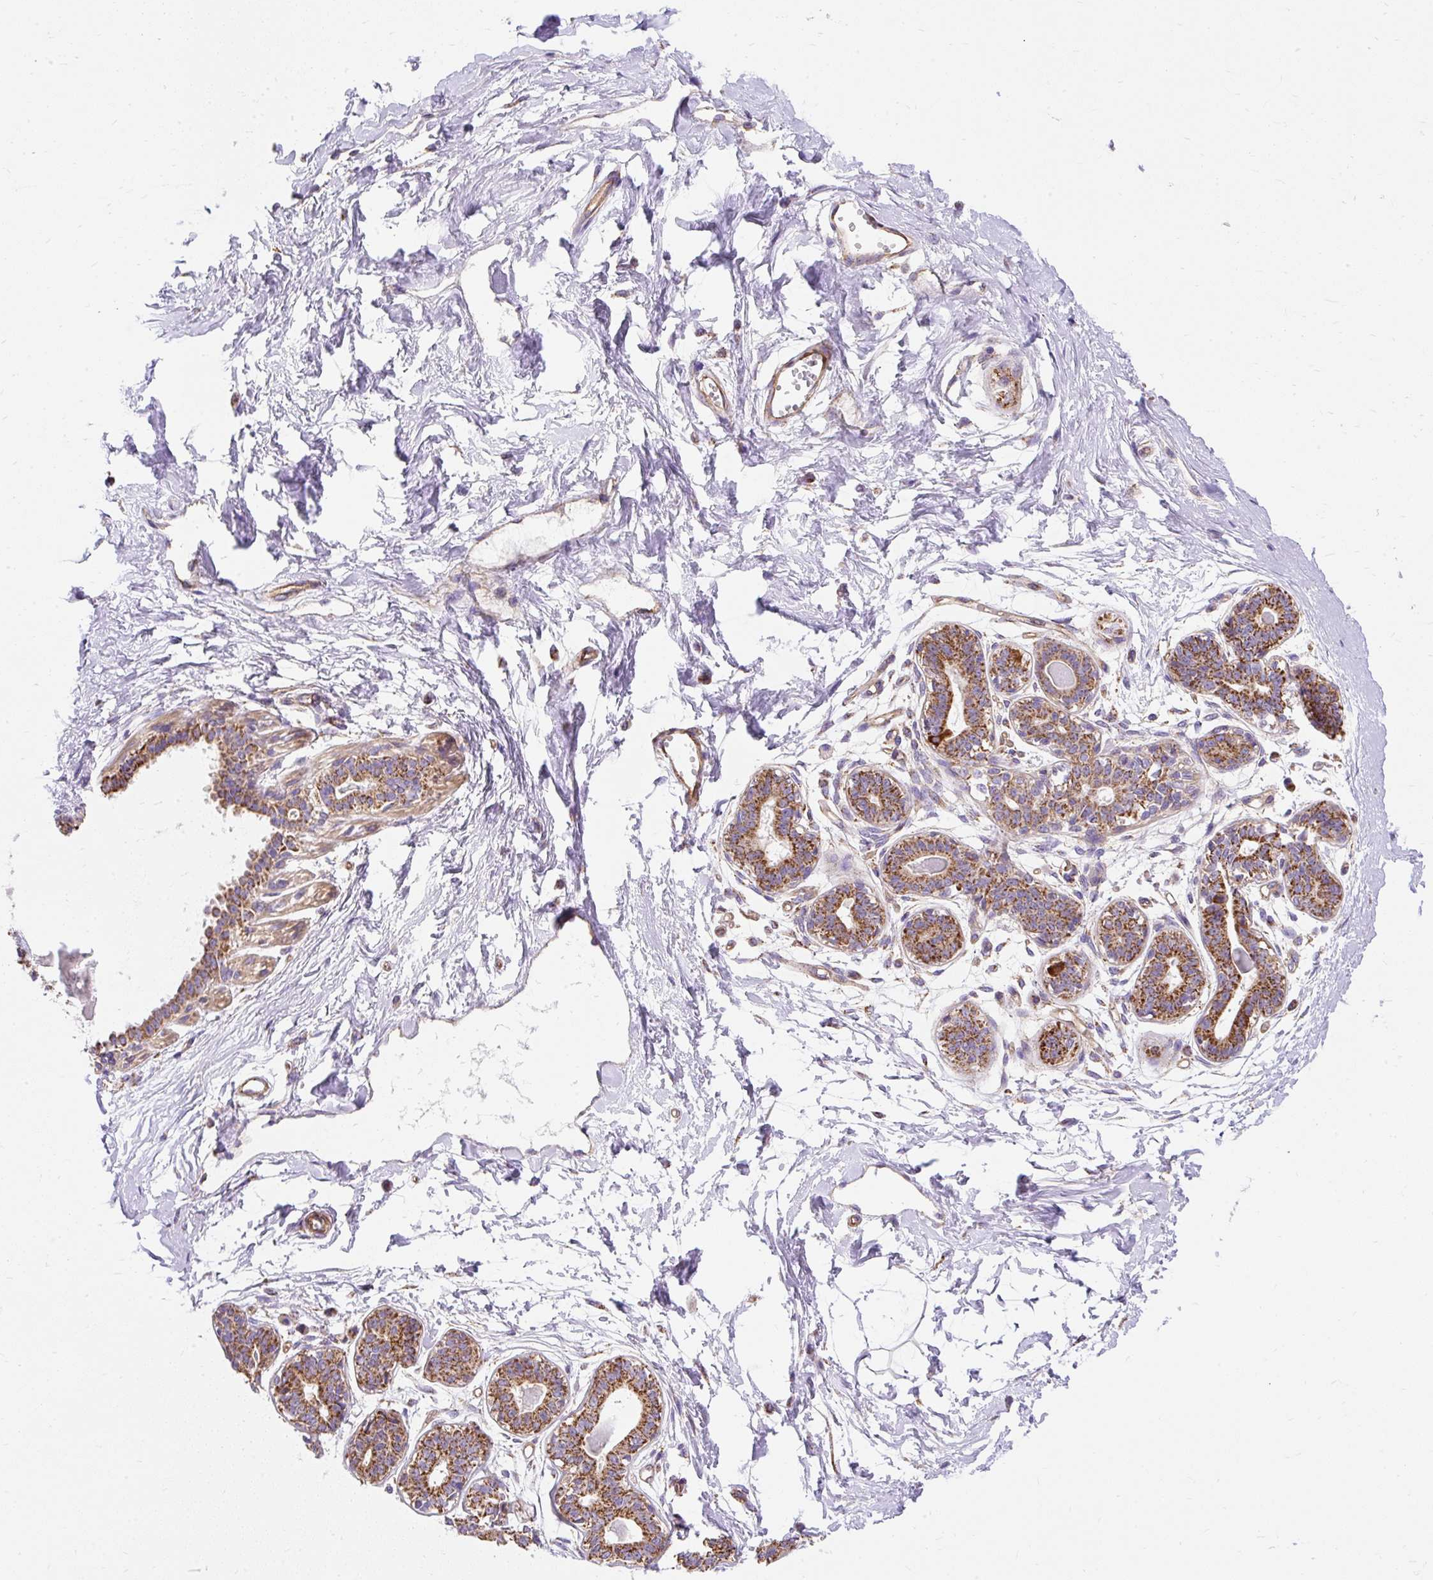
{"staining": {"intensity": "negative", "quantity": "none", "location": "none"}, "tissue": "breast", "cell_type": "Adipocytes", "image_type": "normal", "snomed": [{"axis": "morphology", "description": "Normal tissue, NOS"}, {"axis": "topography", "description": "Breast"}], "caption": "High power microscopy image of an IHC photomicrograph of unremarkable breast, revealing no significant positivity in adipocytes. (DAB immunohistochemistry (IHC) with hematoxylin counter stain).", "gene": "CEP290", "patient": {"sex": "female", "age": 45}}